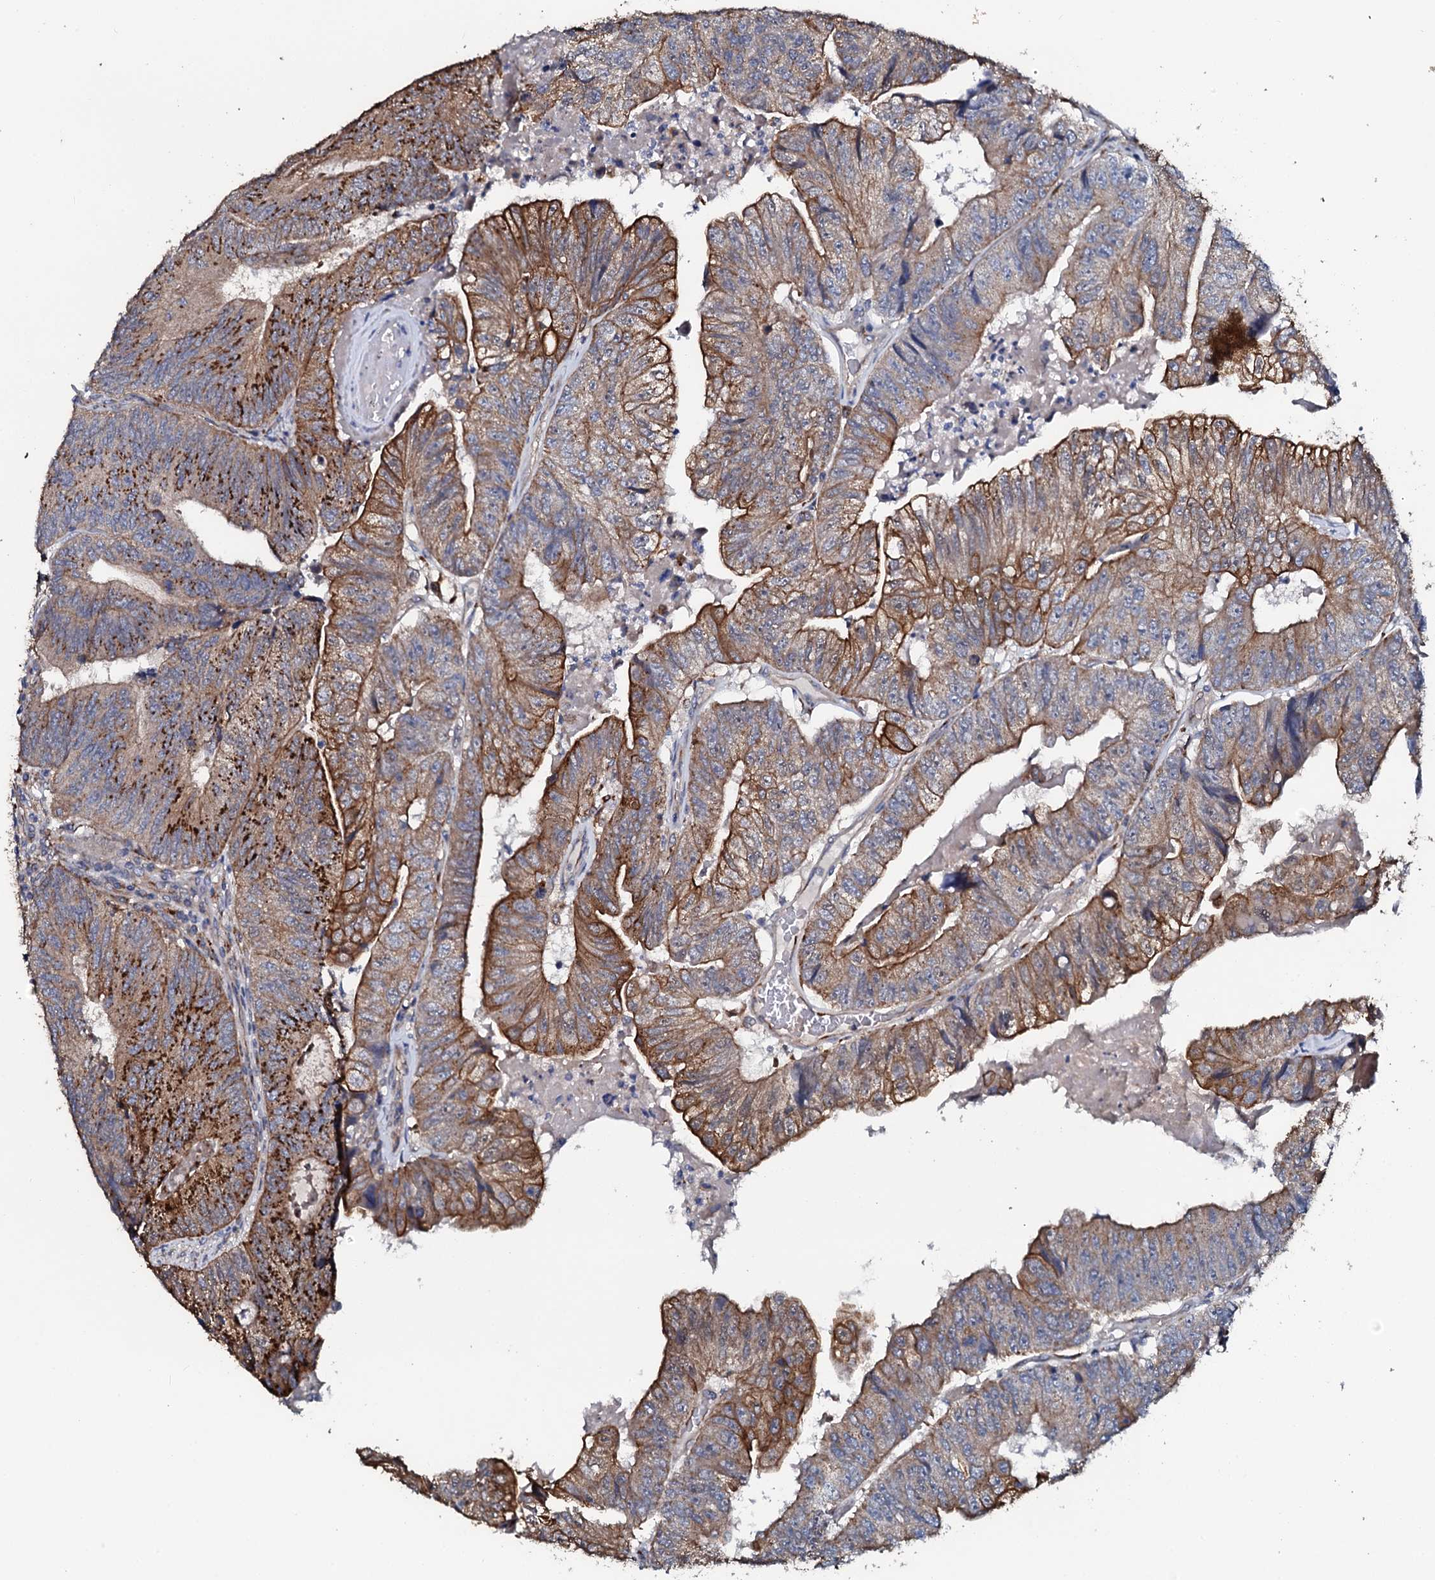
{"staining": {"intensity": "moderate", "quantity": ">75%", "location": "cytoplasmic/membranous"}, "tissue": "colorectal cancer", "cell_type": "Tumor cells", "image_type": "cancer", "snomed": [{"axis": "morphology", "description": "Adenocarcinoma, NOS"}, {"axis": "topography", "description": "Colon"}], "caption": "High-power microscopy captured an immunohistochemistry (IHC) photomicrograph of colorectal adenocarcinoma, revealing moderate cytoplasmic/membranous expression in about >75% of tumor cells. (DAB (3,3'-diaminobenzidine) IHC with brightfield microscopy, high magnification).", "gene": "GLCE", "patient": {"sex": "female", "age": 67}}